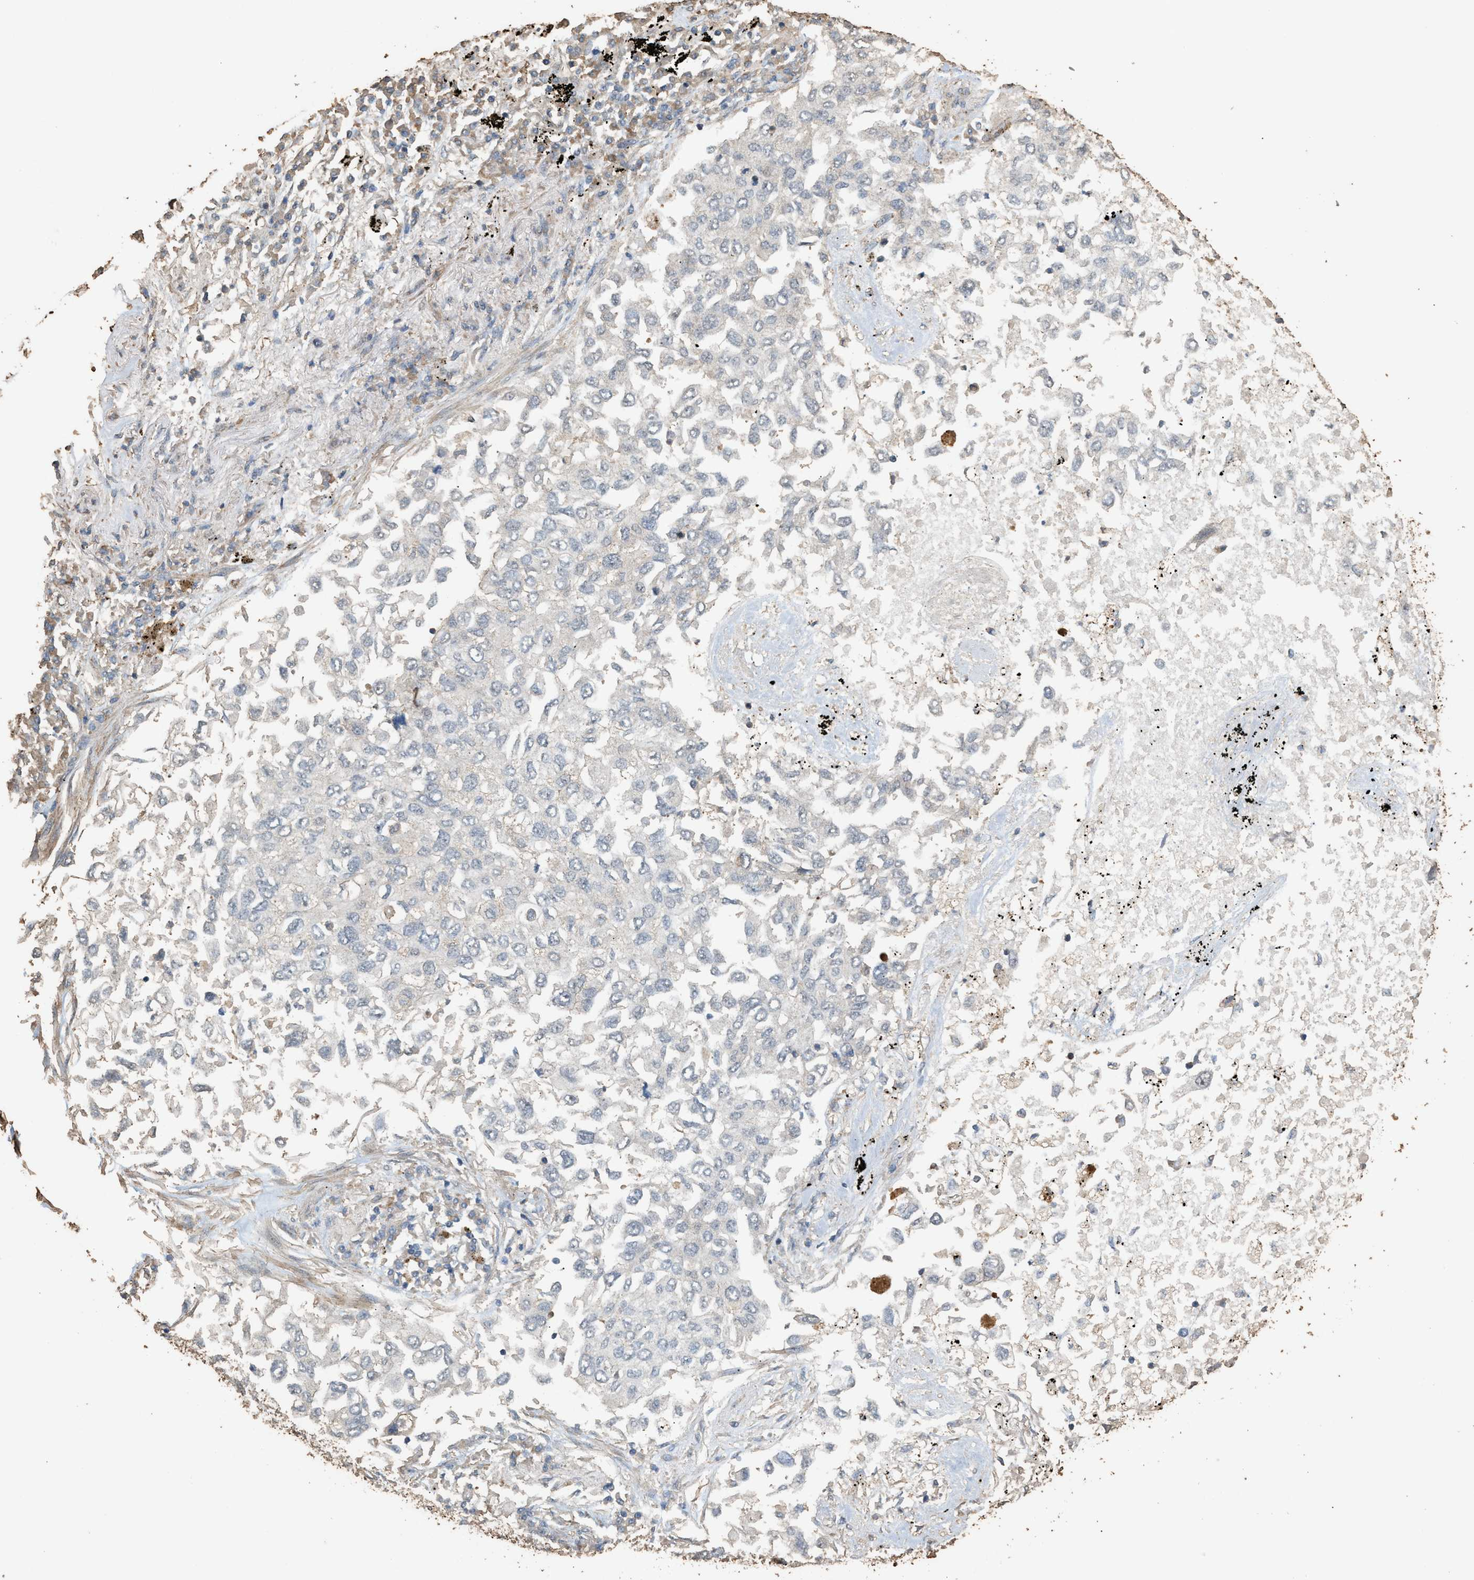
{"staining": {"intensity": "negative", "quantity": "none", "location": "none"}, "tissue": "lung cancer", "cell_type": "Tumor cells", "image_type": "cancer", "snomed": [{"axis": "morphology", "description": "Inflammation, NOS"}, {"axis": "morphology", "description": "Adenocarcinoma, NOS"}, {"axis": "topography", "description": "Lung"}], "caption": "Tumor cells show no significant expression in lung cancer.", "gene": "DCAF7", "patient": {"sex": "male", "age": 63}}